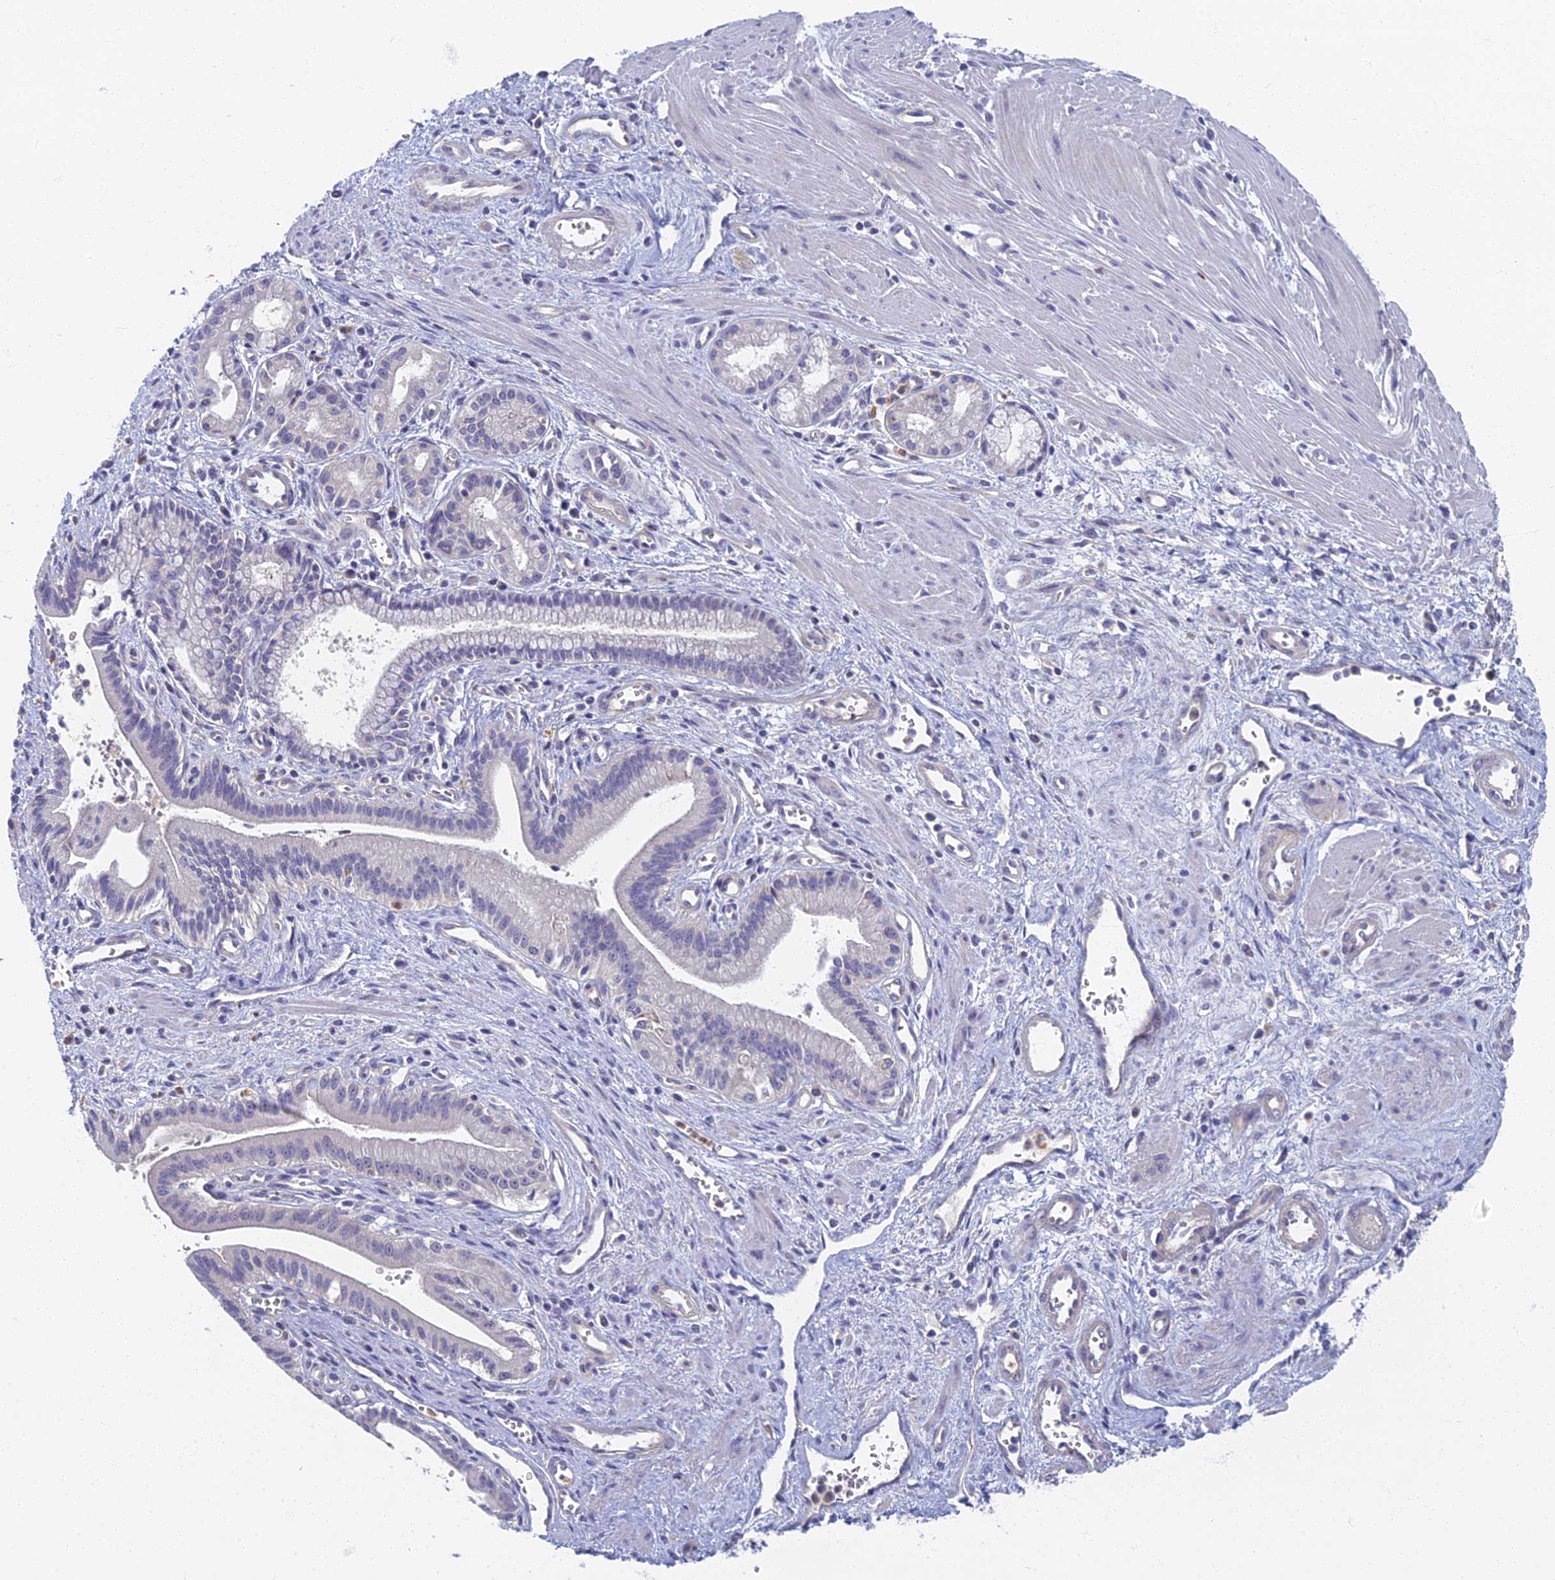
{"staining": {"intensity": "negative", "quantity": "none", "location": "none"}, "tissue": "pancreatic cancer", "cell_type": "Tumor cells", "image_type": "cancer", "snomed": [{"axis": "morphology", "description": "Adenocarcinoma, NOS"}, {"axis": "topography", "description": "Pancreas"}], "caption": "Immunohistochemical staining of adenocarcinoma (pancreatic) shows no significant staining in tumor cells. (DAB (3,3'-diaminobenzidine) immunohistochemistry (IHC) visualized using brightfield microscopy, high magnification).", "gene": "SPIN4", "patient": {"sex": "male", "age": 78}}